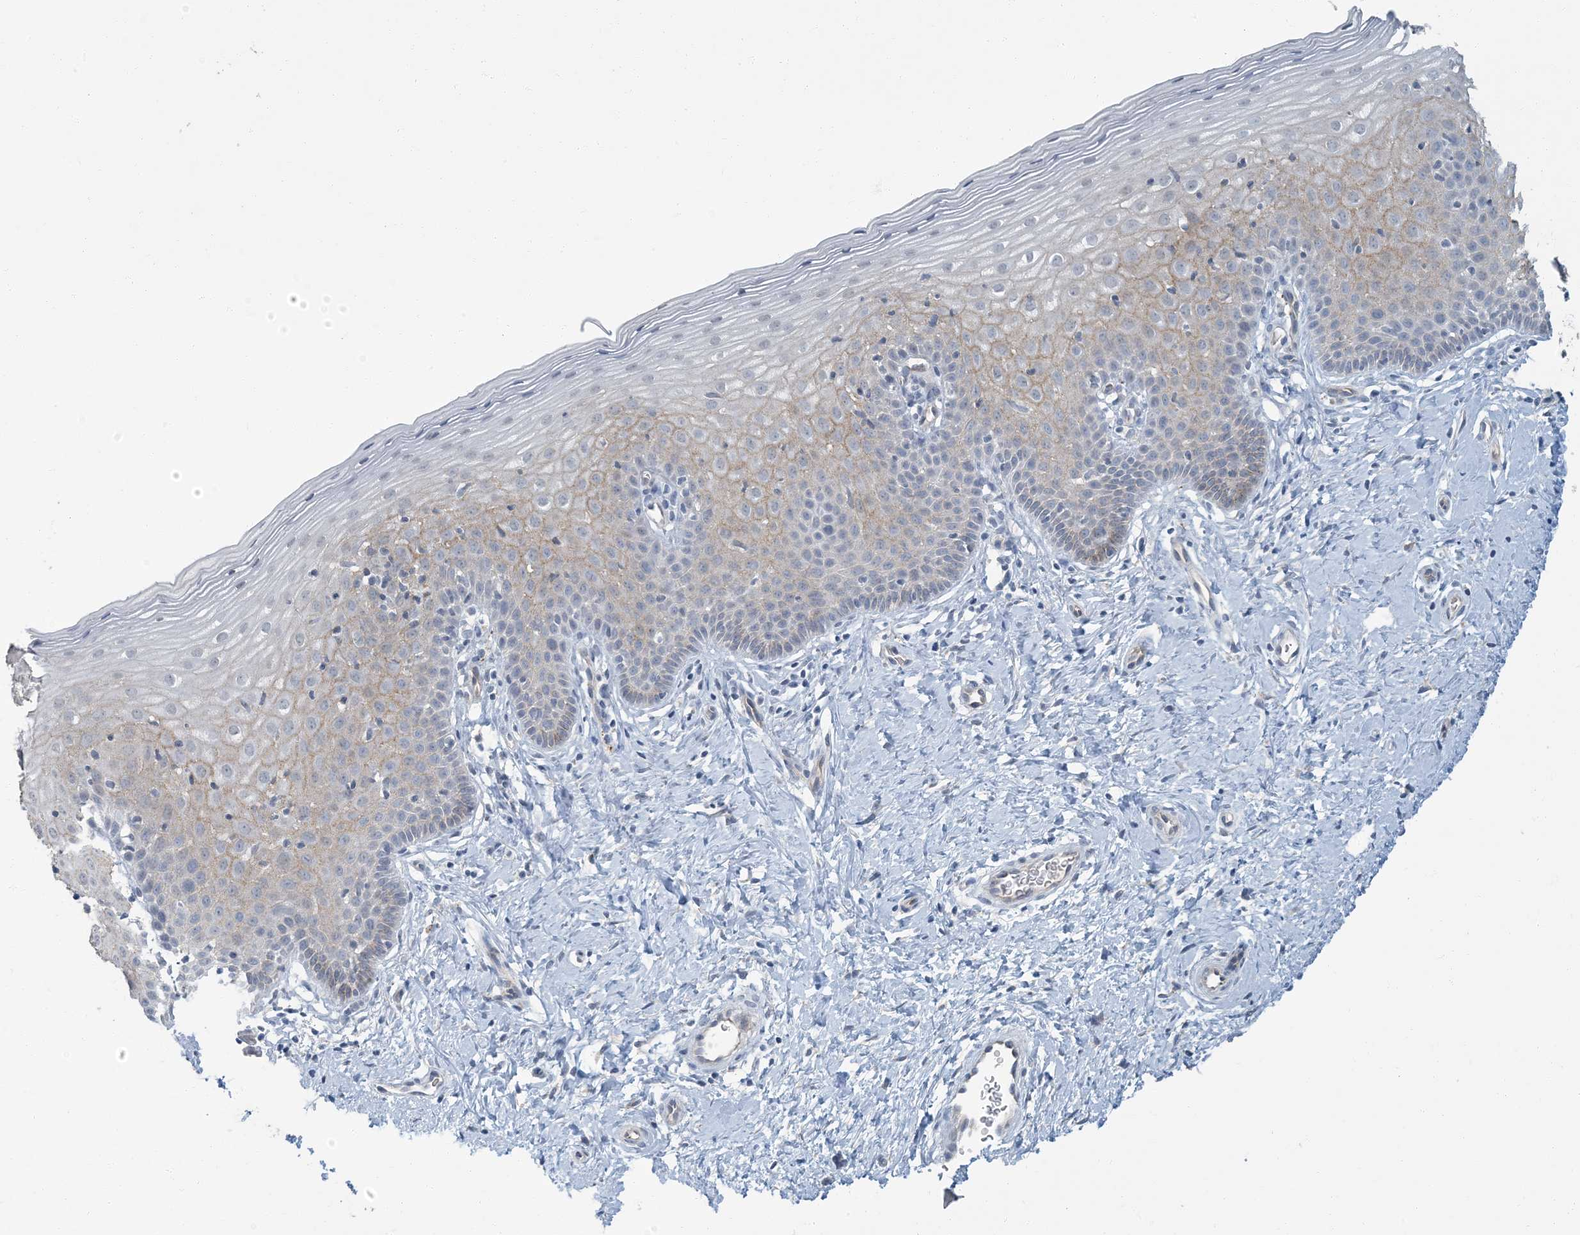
{"staining": {"intensity": "negative", "quantity": "none", "location": "none"}, "tissue": "cervix", "cell_type": "Glandular cells", "image_type": "normal", "snomed": [{"axis": "morphology", "description": "Normal tissue, NOS"}, {"axis": "topography", "description": "Cervix"}], "caption": "High magnification brightfield microscopy of normal cervix stained with DAB (3,3'-diaminobenzidine) (brown) and counterstained with hematoxylin (blue): glandular cells show no significant staining.", "gene": "EPHA4", "patient": {"sex": "female", "age": 36}}